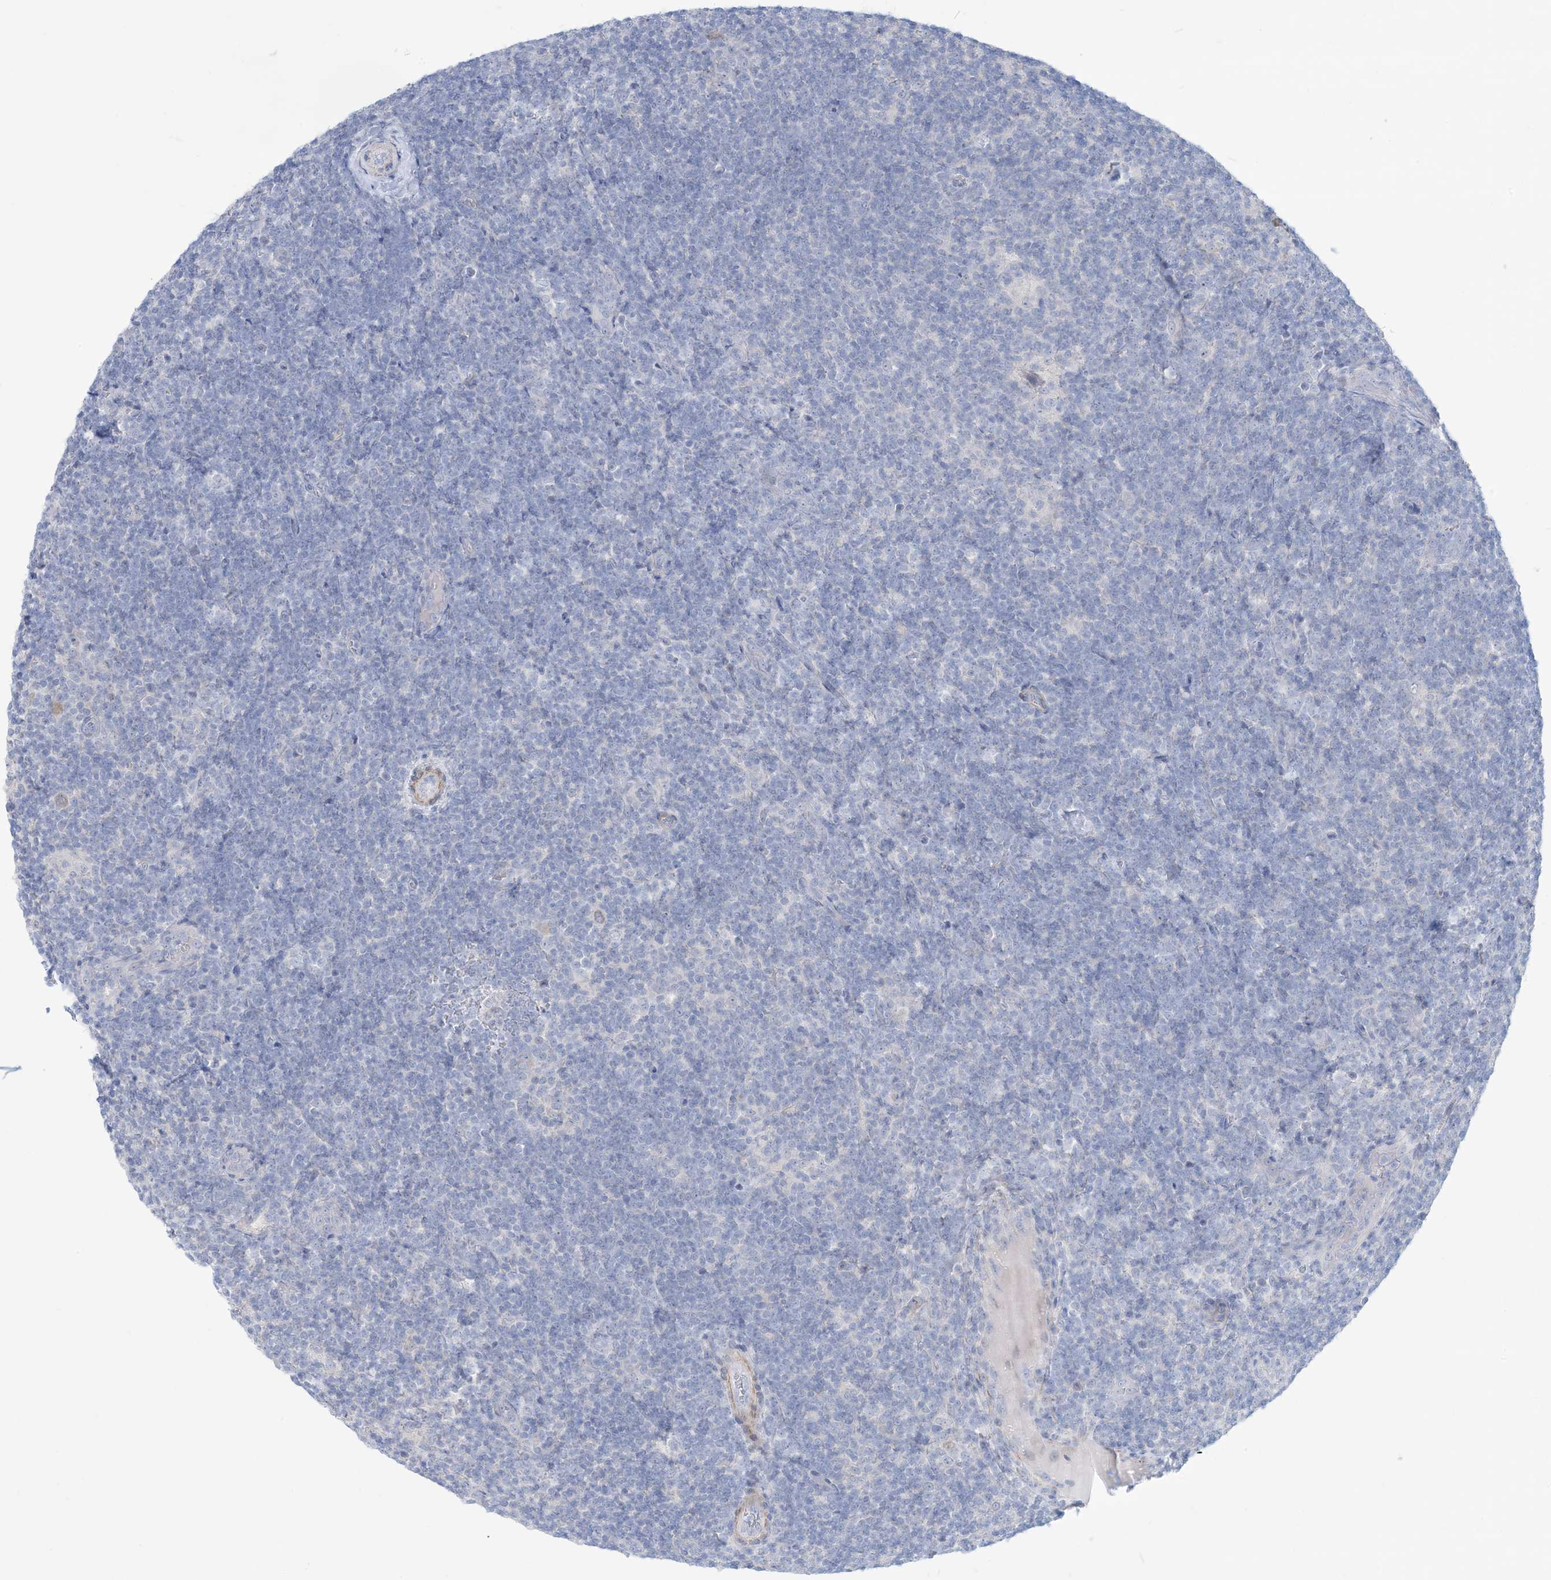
{"staining": {"intensity": "negative", "quantity": "none", "location": "none"}, "tissue": "lymphoma", "cell_type": "Tumor cells", "image_type": "cancer", "snomed": [{"axis": "morphology", "description": "Hodgkin's disease, NOS"}, {"axis": "topography", "description": "Lymph node"}], "caption": "A high-resolution micrograph shows IHC staining of Hodgkin's disease, which shows no significant staining in tumor cells.", "gene": "MARS2", "patient": {"sex": "female", "age": 57}}